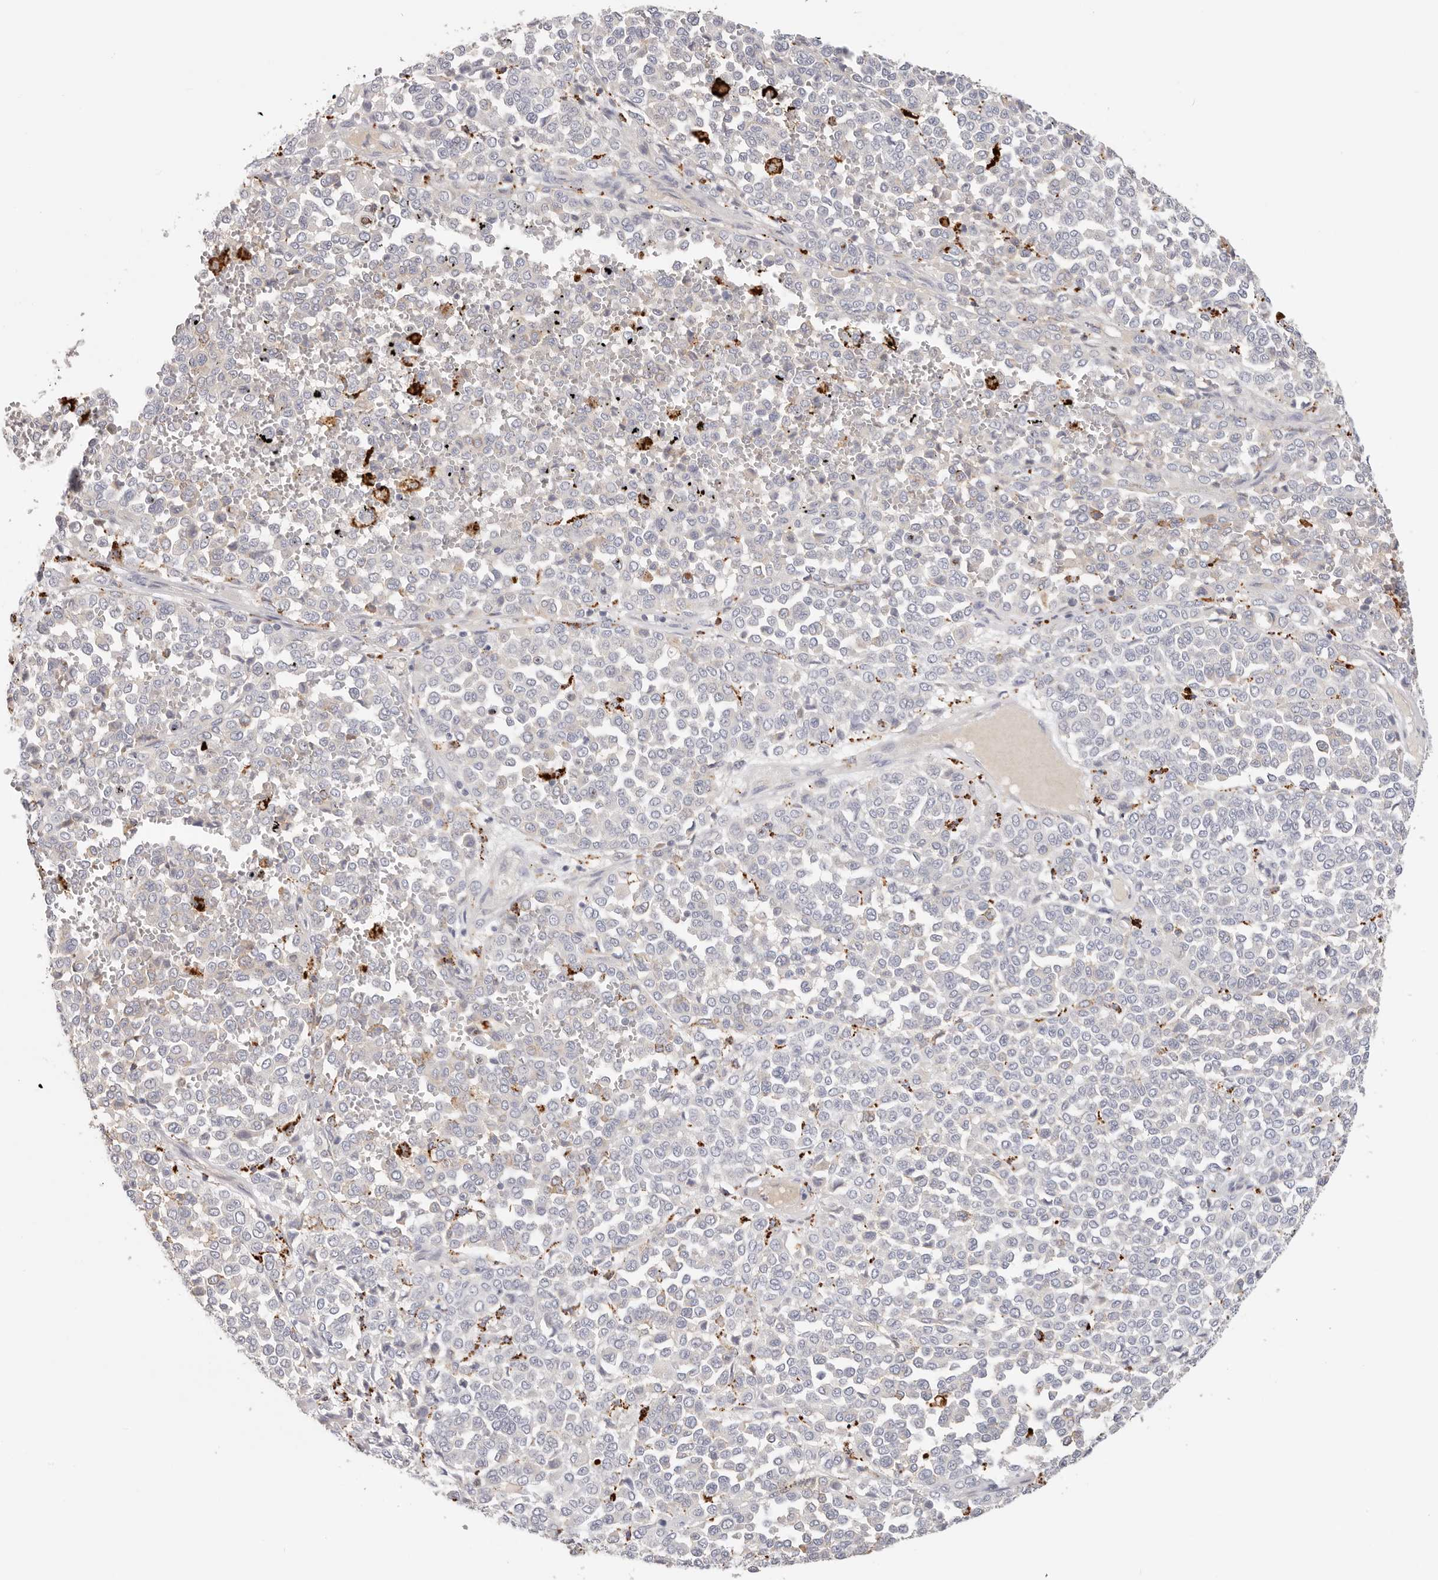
{"staining": {"intensity": "weak", "quantity": "<25%", "location": "cytoplasmic/membranous"}, "tissue": "melanoma", "cell_type": "Tumor cells", "image_type": "cancer", "snomed": [{"axis": "morphology", "description": "Malignant melanoma, Metastatic site"}, {"axis": "topography", "description": "Pancreas"}], "caption": "This is an IHC photomicrograph of human melanoma. There is no positivity in tumor cells.", "gene": "STKLD1", "patient": {"sex": "female", "age": 30}}